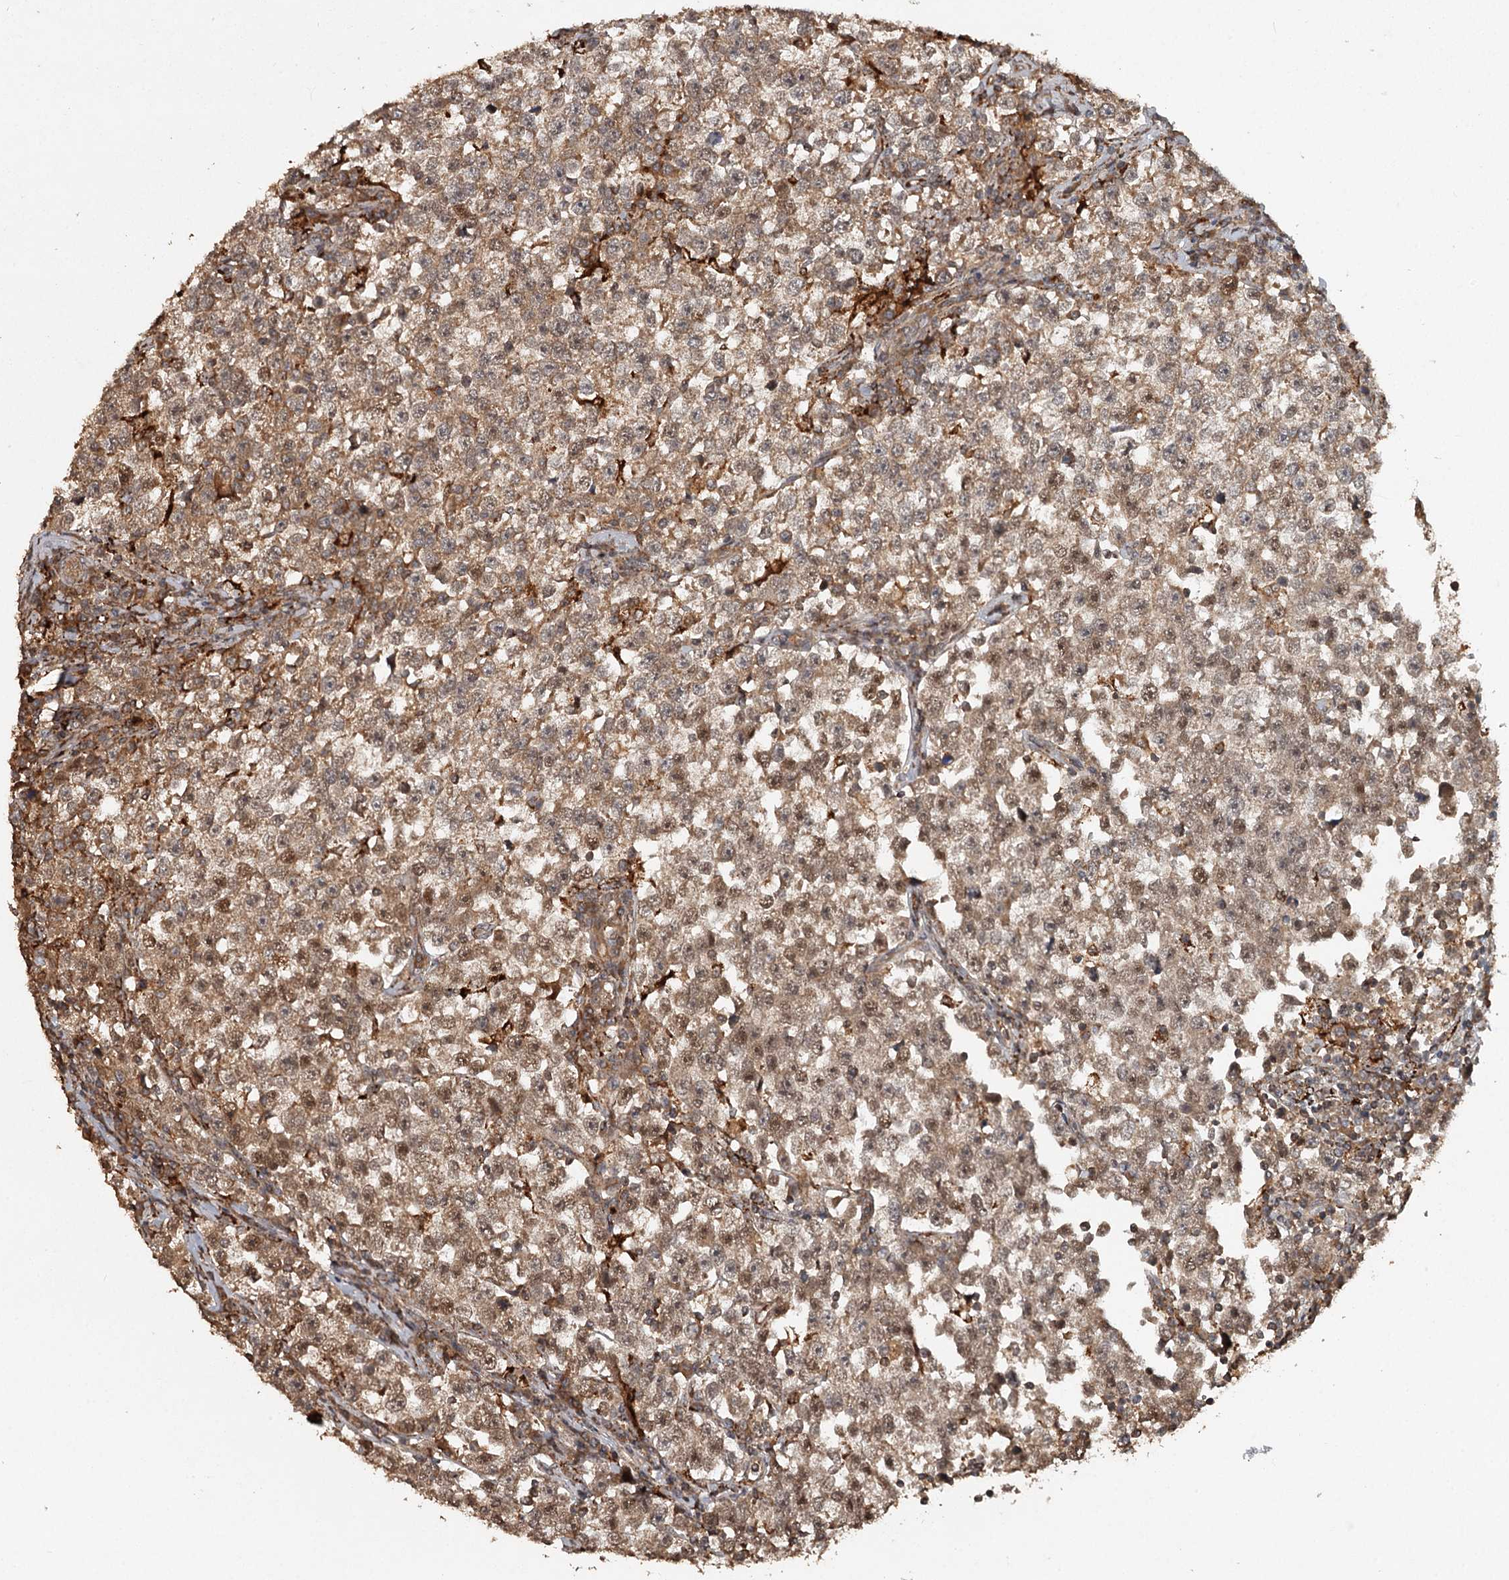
{"staining": {"intensity": "moderate", "quantity": ">75%", "location": "cytoplasmic/membranous,nuclear"}, "tissue": "testis cancer", "cell_type": "Tumor cells", "image_type": "cancer", "snomed": [{"axis": "morphology", "description": "Normal tissue, NOS"}, {"axis": "morphology", "description": "Seminoma, NOS"}, {"axis": "topography", "description": "Testis"}], "caption": "There is medium levels of moderate cytoplasmic/membranous and nuclear expression in tumor cells of testis seminoma, as demonstrated by immunohistochemical staining (brown color).", "gene": "FAXC", "patient": {"sex": "male", "age": 43}}